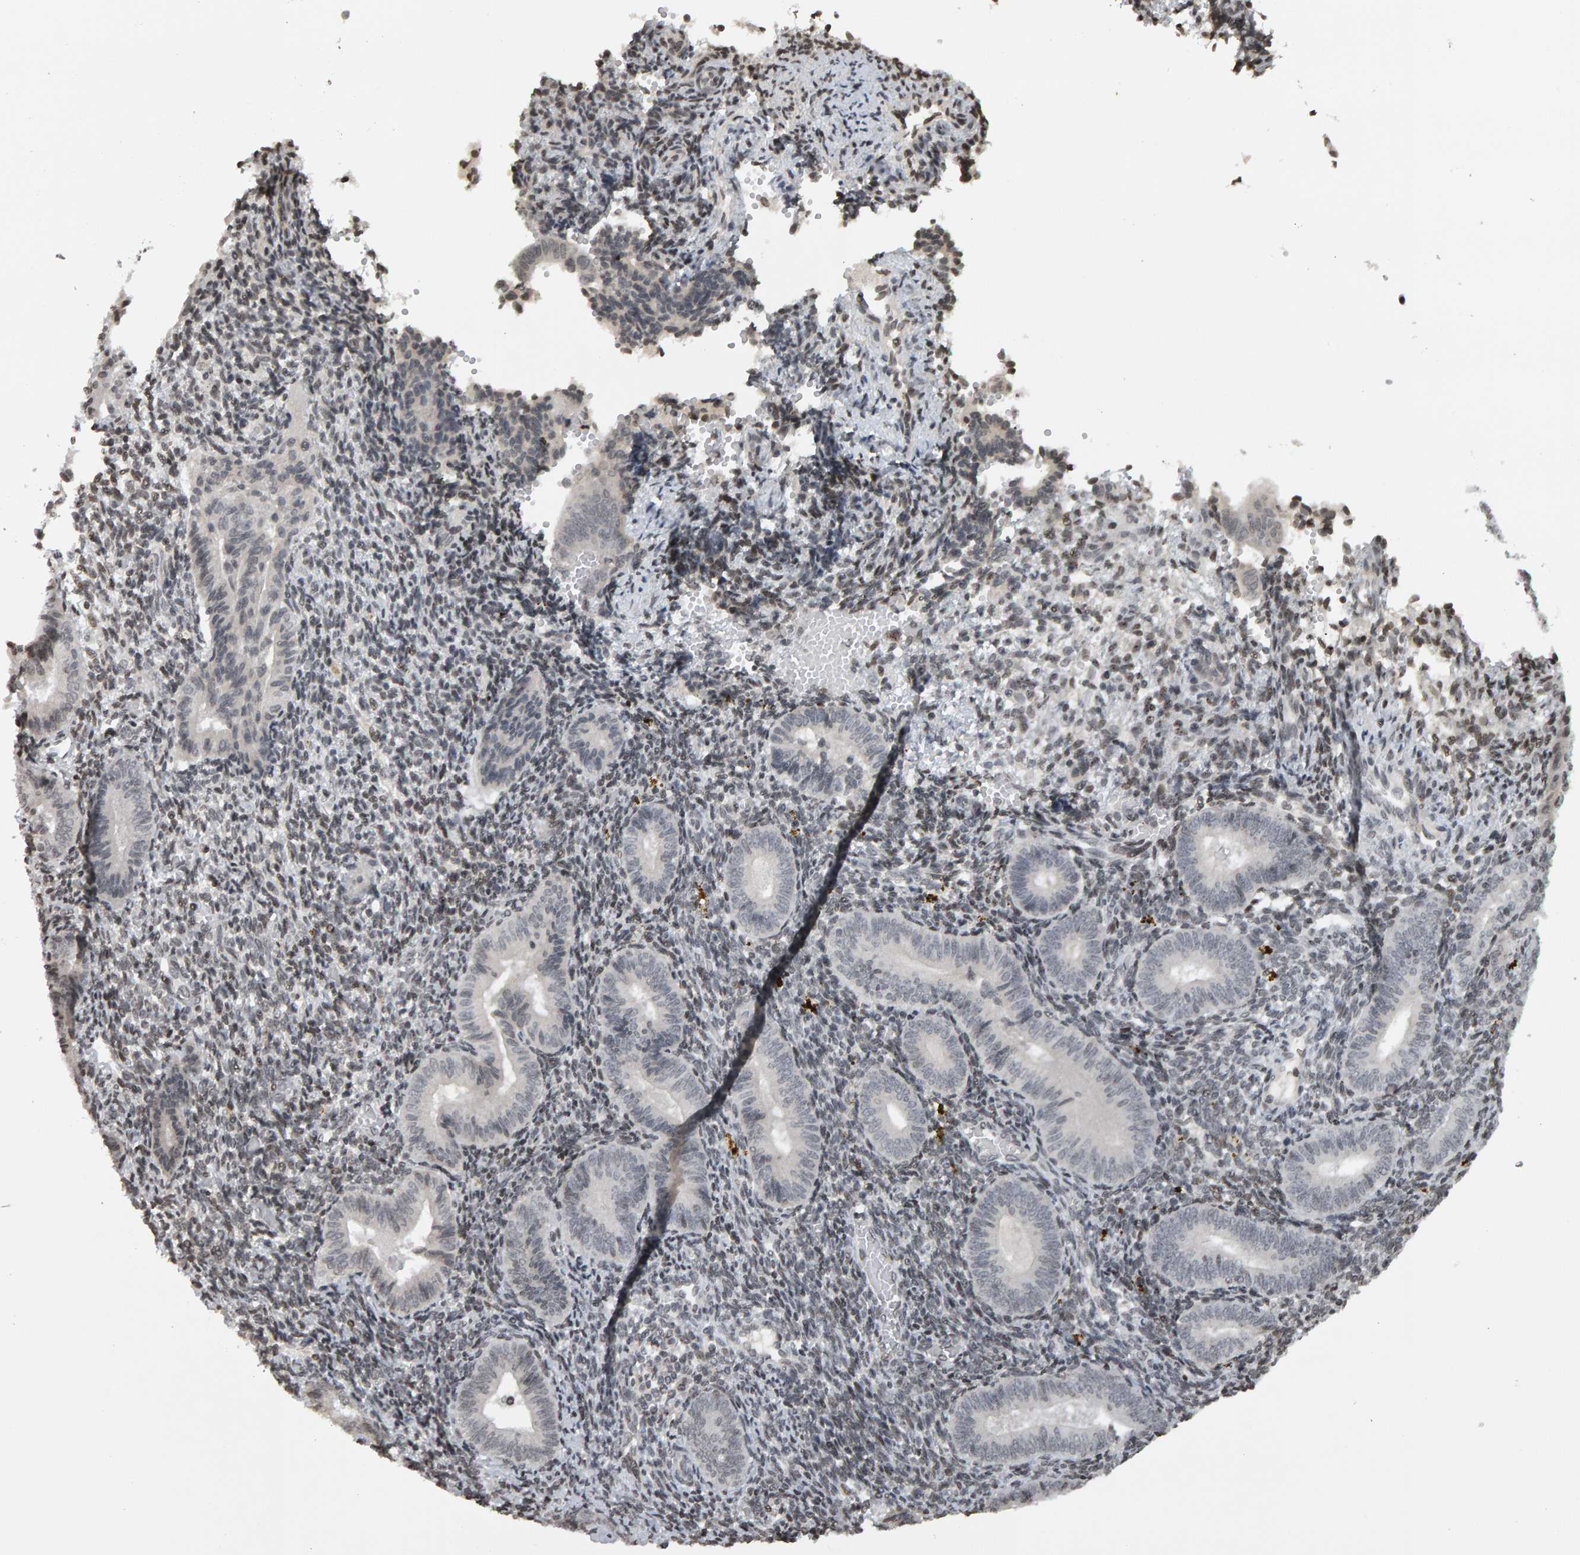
{"staining": {"intensity": "negative", "quantity": "none", "location": "none"}, "tissue": "endometrium", "cell_type": "Cells in endometrial stroma", "image_type": "normal", "snomed": [{"axis": "morphology", "description": "Normal tissue, NOS"}, {"axis": "topography", "description": "Uterus"}, {"axis": "topography", "description": "Endometrium"}], "caption": "The micrograph reveals no staining of cells in endometrial stroma in unremarkable endometrium. (IHC, brightfield microscopy, high magnification).", "gene": "TRAM1", "patient": {"sex": "female", "age": 33}}